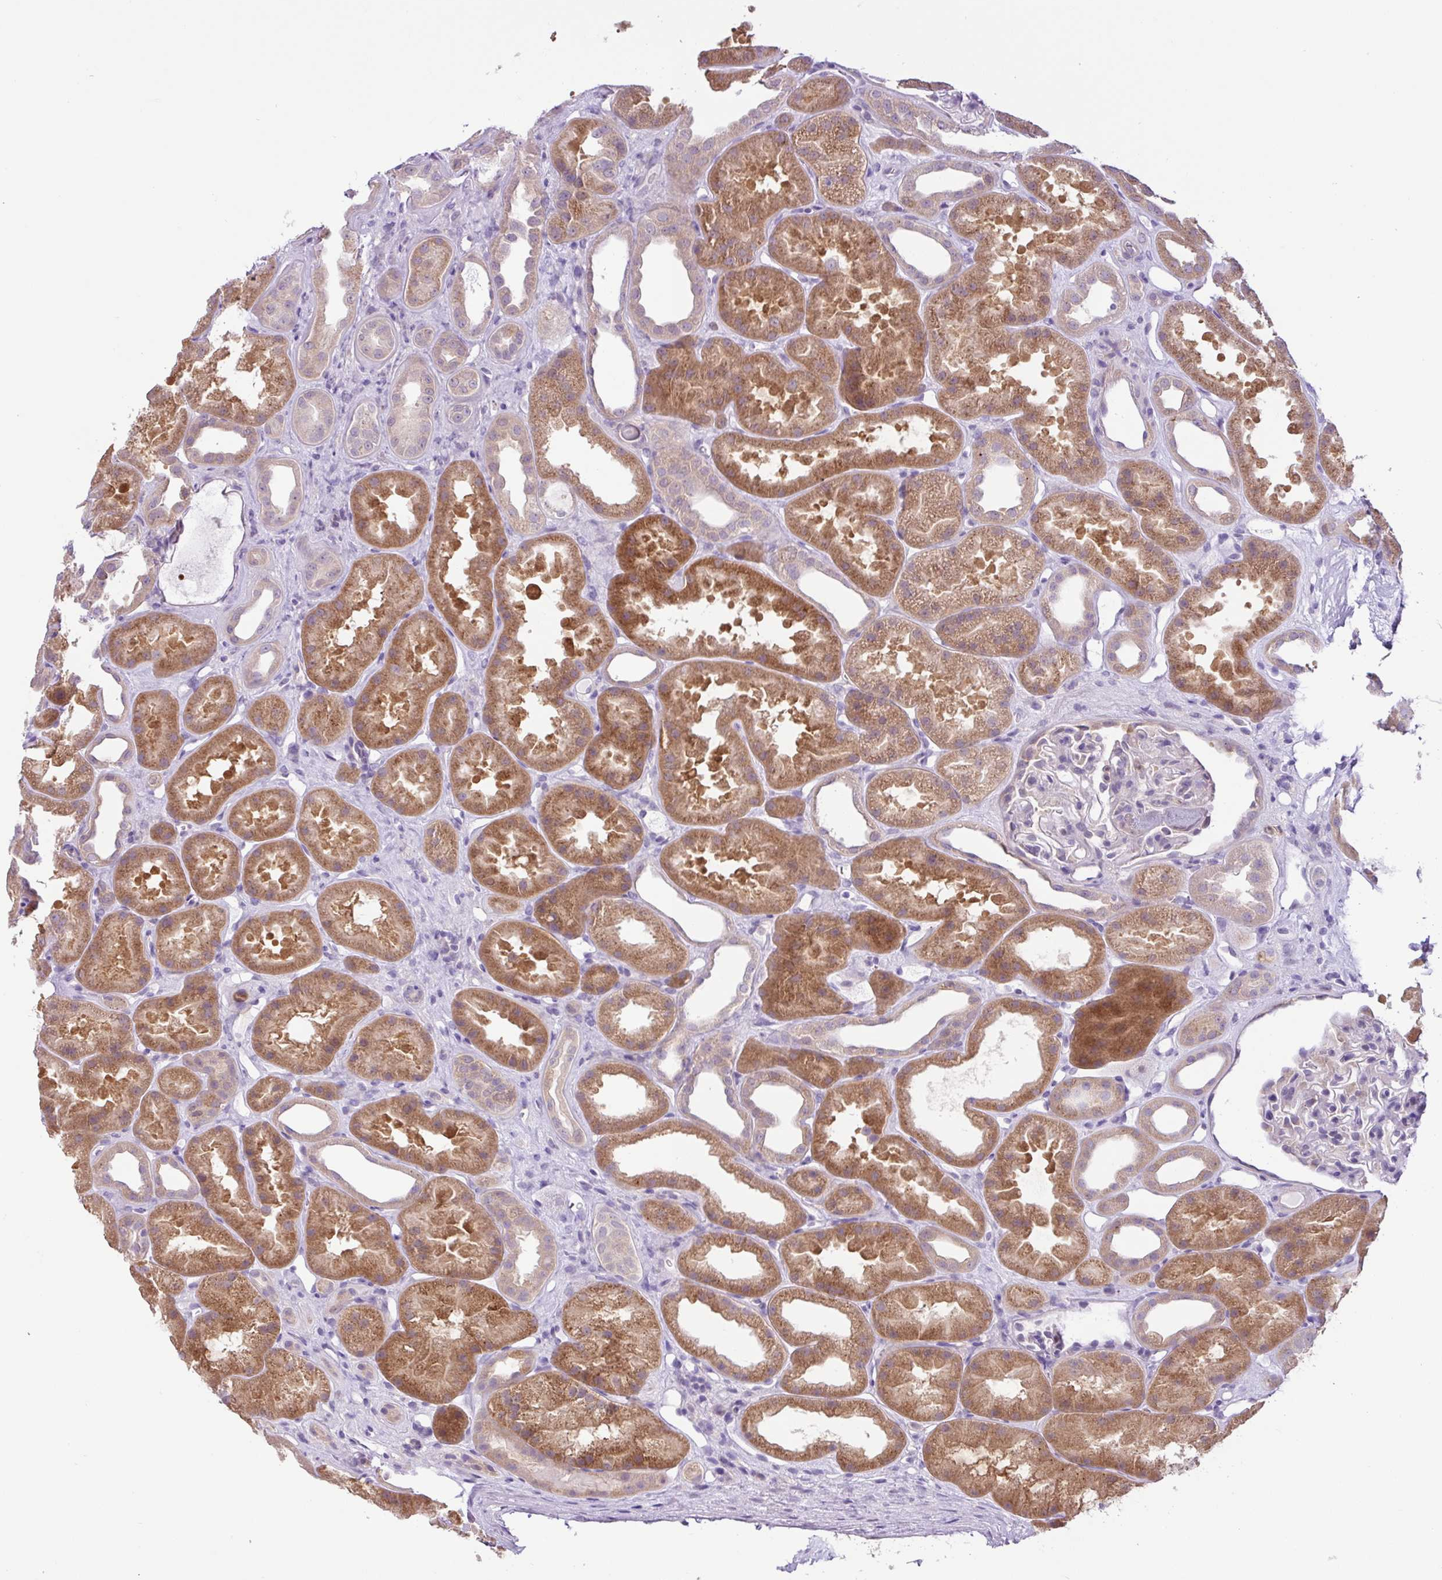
{"staining": {"intensity": "negative", "quantity": "none", "location": "none"}, "tissue": "kidney", "cell_type": "Cells in glomeruli", "image_type": "normal", "snomed": [{"axis": "morphology", "description": "Normal tissue, NOS"}, {"axis": "topography", "description": "Kidney"}], "caption": "Image shows no significant protein staining in cells in glomeruli of unremarkable kidney. (Stains: DAB immunohistochemistry with hematoxylin counter stain, Microscopy: brightfield microscopy at high magnification).", "gene": "TONSL", "patient": {"sex": "male", "age": 61}}